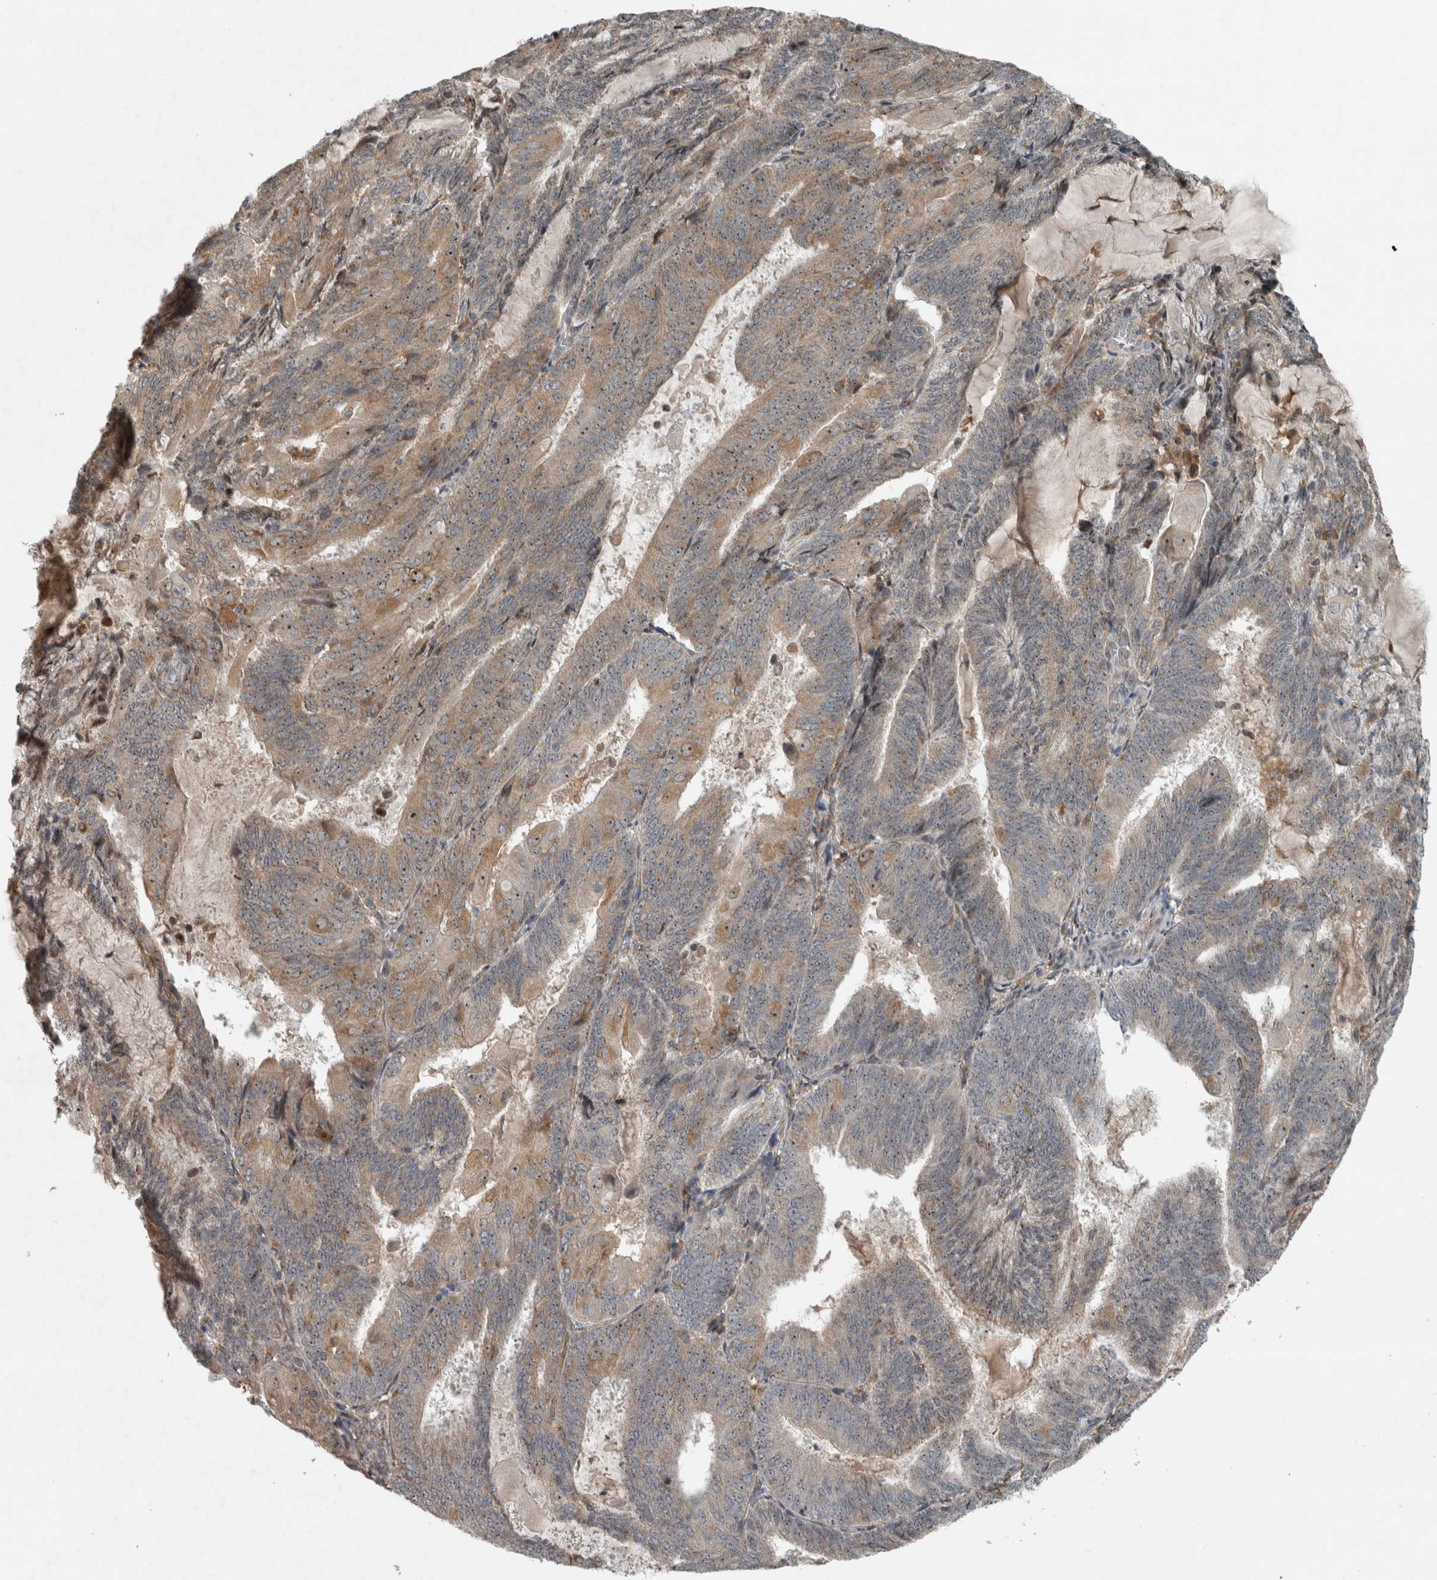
{"staining": {"intensity": "moderate", "quantity": "25%-75%", "location": "cytoplasmic/membranous,nuclear"}, "tissue": "endometrial cancer", "cell_type": "Tumor cells", "image_type": "cancer", "snomed": [{"axis": "morphology", "description": "Adenocarcinoma, NOS"}, {"axis": "topography", "description": "Endometrium"}], "caption": "Immunohistochemistry staining of endometrial cancer, which exhibits medium levels of moderate cytoplasmic/membranous and nuclear positivity in about 25%-75% of tumor cells indicating moderate cytoplasmic/membranous and nuclear protein positivity. The staining was performed using DAB (3,3'-diaminobenzidine) (brown) for protein detection and nuclei were counterstained in hematoxylin (blue).", "gene": "GPR137B", "patient": {"sex": "female", "age": 81}}